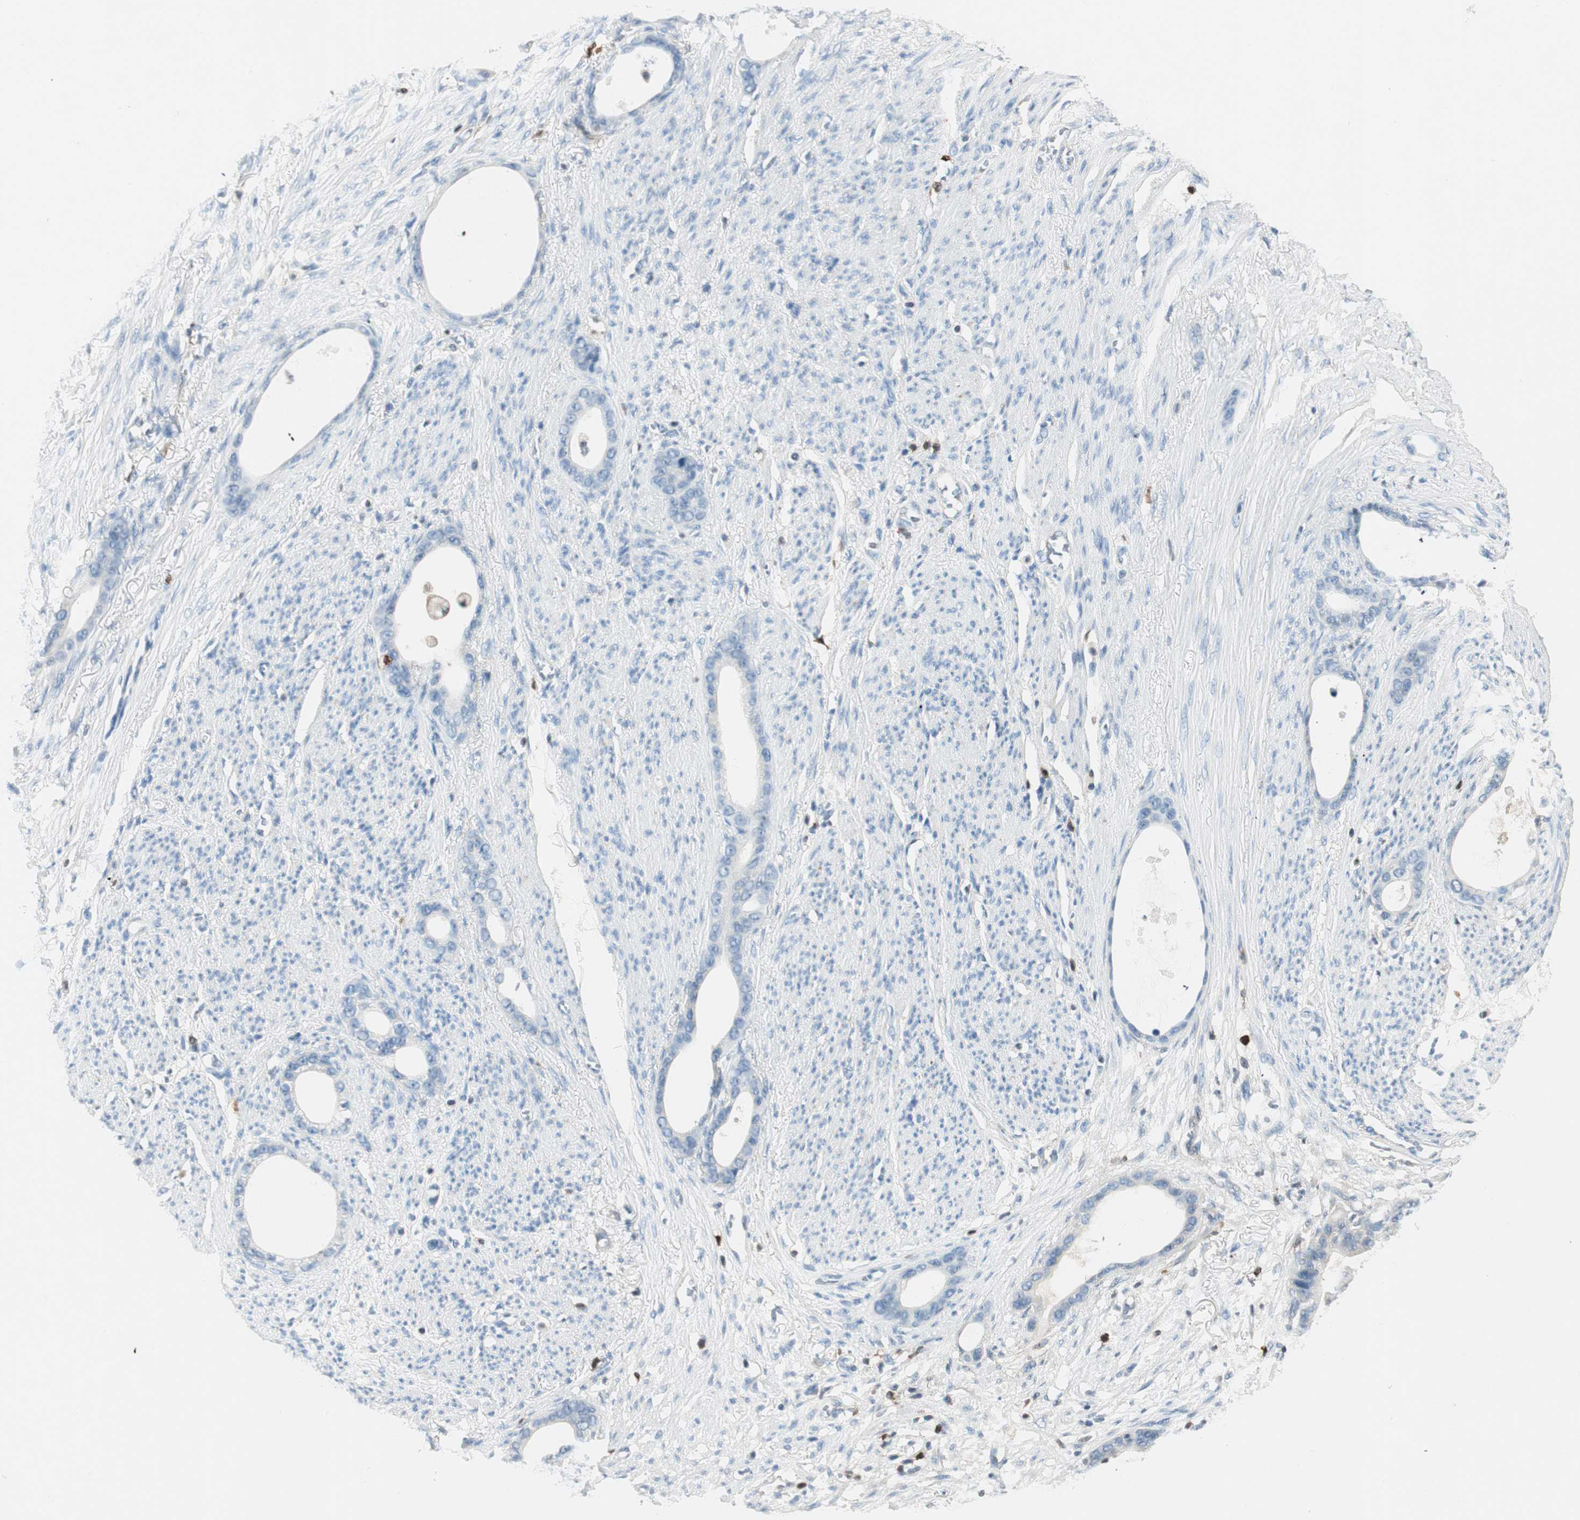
{"staining": {"intensity": "negative", "quantity": "none", "location": "none"}, "tissue": "stomach cancer", "cell_type": "Tumor cells", "image_type": "cancer", "snomed": [{"axis": "morphology", "description": "Adenocarcinoma, NOS"}, {"axis": "topography", "description": "Stomach"}], "caption": "Human stomach adenocarcinoma stained for a protein using IHC exhibits no expression in tumor cells.", "gene": "COTL1", "patient": {"sex": "female", "age": 75}}